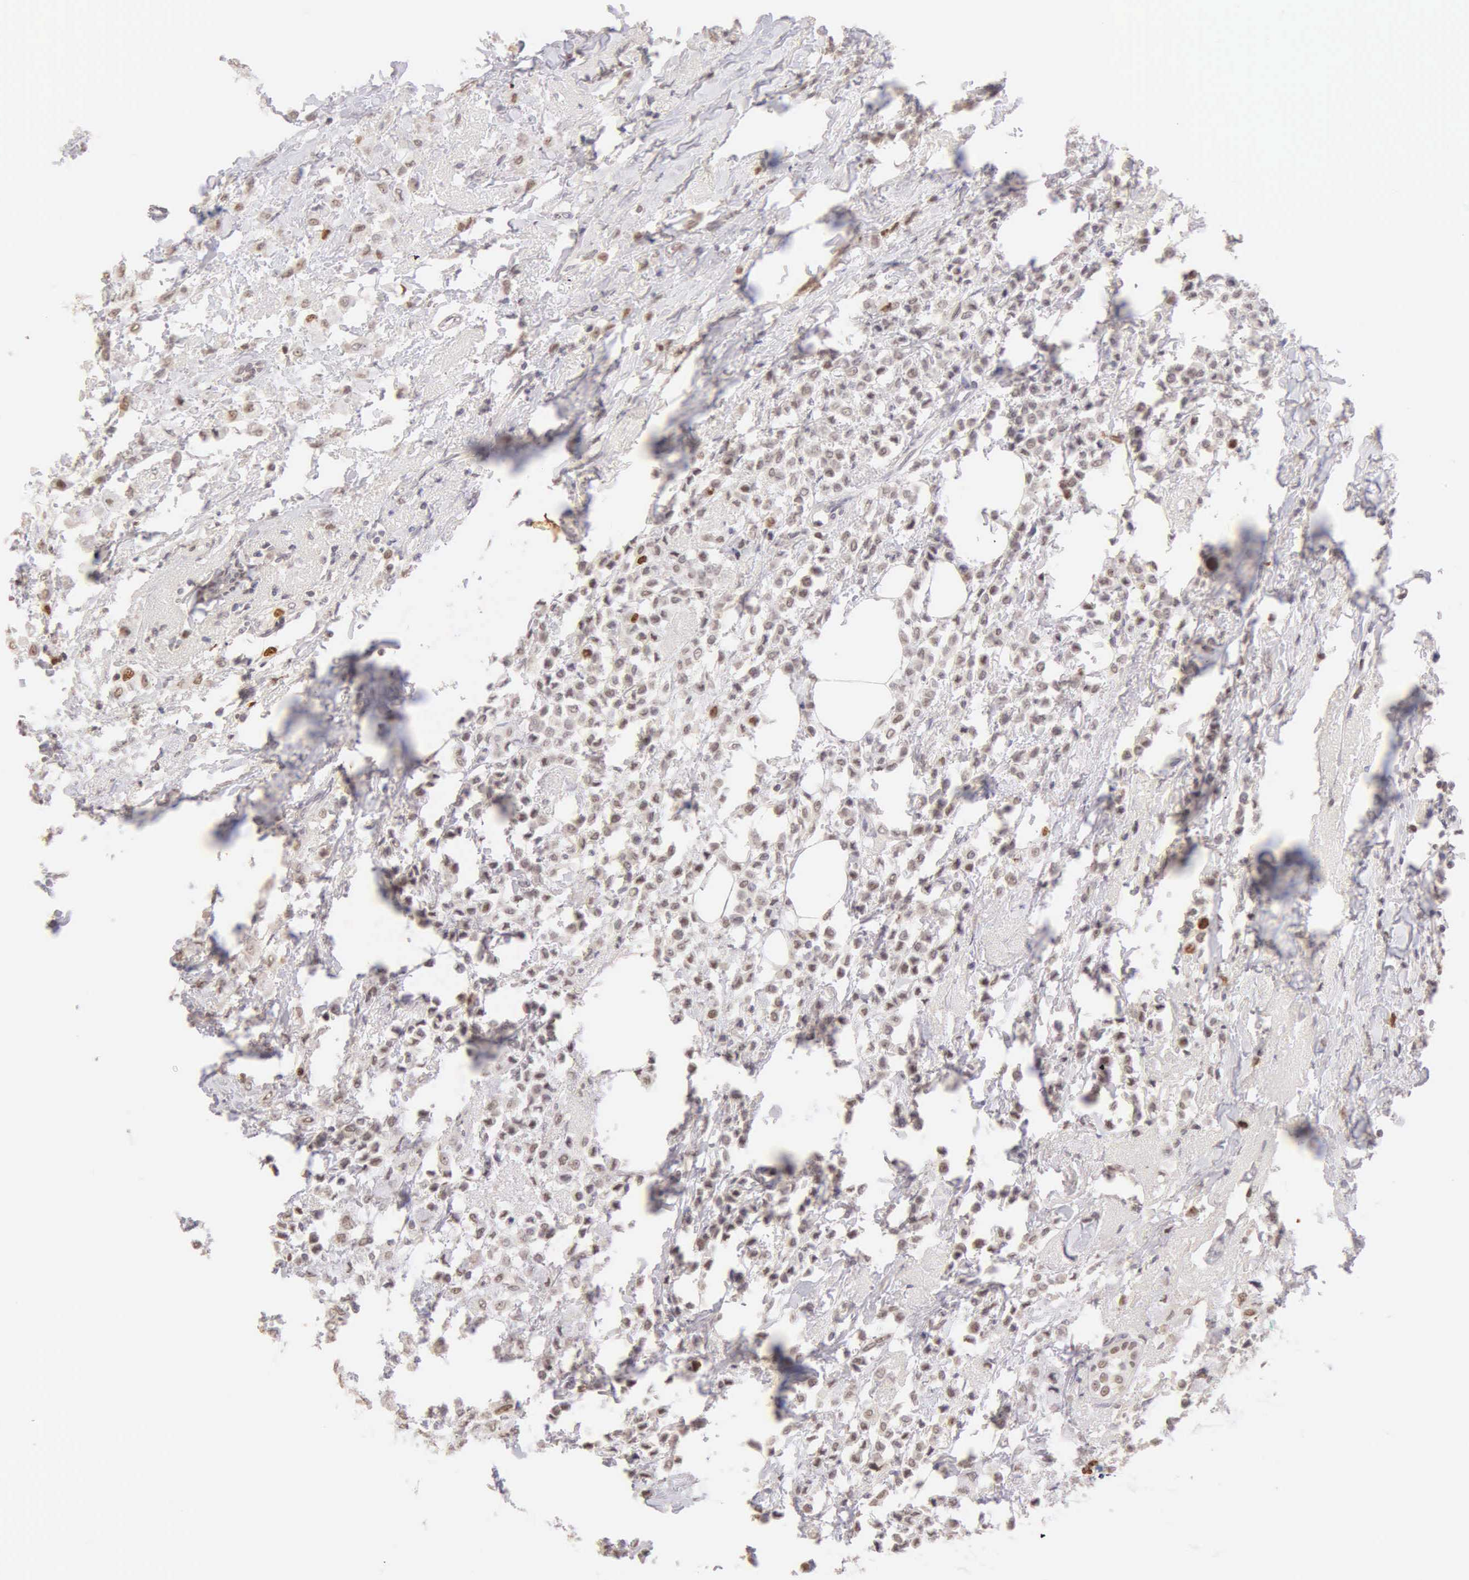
{"staining": {"intensity": "weak", "quantity": ">75%", "location": "nuclear"}, "tissue": "breast cancer", "cell_type": "Tumor cells", "image_type": "cancer", "snomed": [{"axis": "morphology", "description": "Lobular carcinoma"}, {"axis": "topography", "description": "Breast"}], "caption": "Immunohistochemistry of human breast lobular carcinoma demonstrates low levels of weak nuclear expression in approximately >75% of tumor cells.", "gene": "MKI67", "patient": {"sex": "female", "age": 85}}